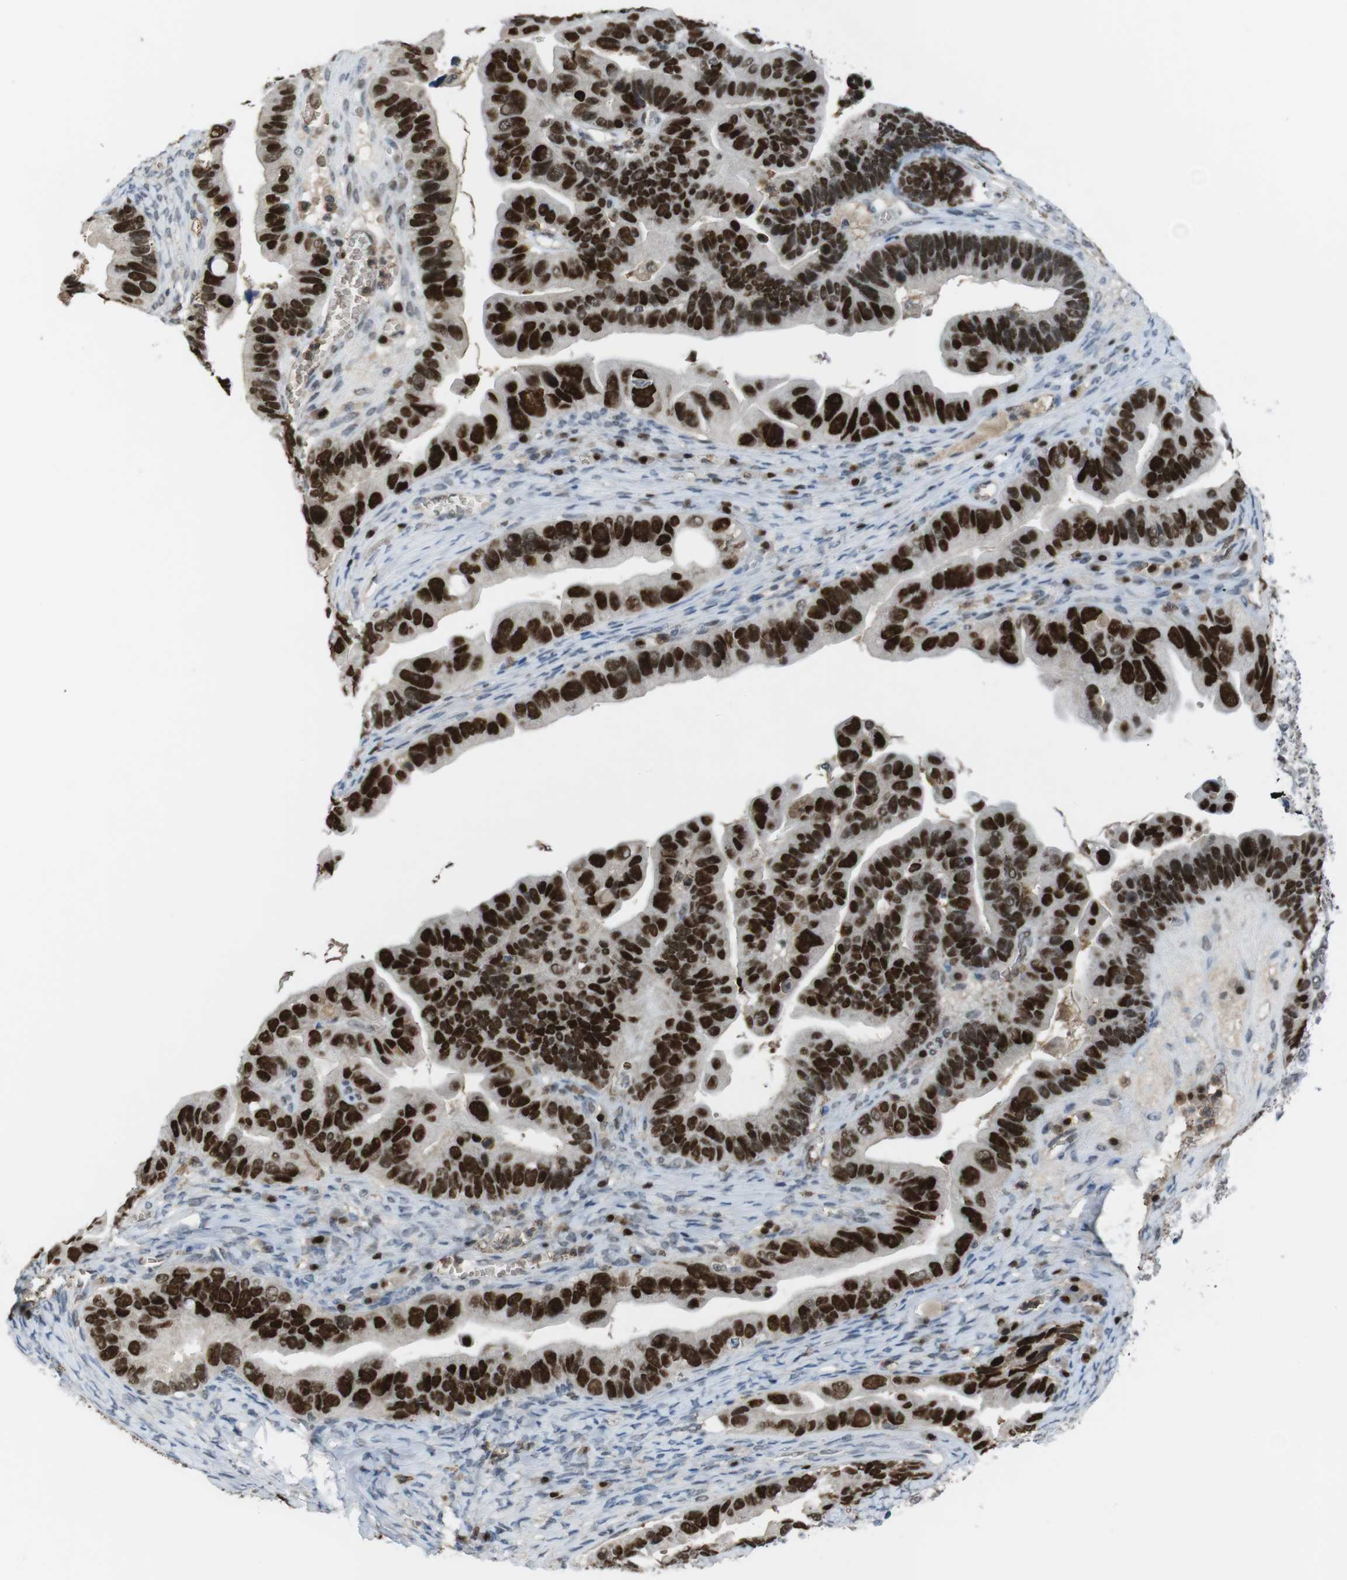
{"staining": {"intensity": "strong", "quantity": ">75%", "location": "nuclear"}, "tissue": "ovarian cancer", "cell_type": "Tumor cells", "image_type": "cancer", "snomed": [{"axis": "morphology", "description": "Cystadenocarcinoma, serous, NOS"}, {"axis": "topography", "description": "Ovary"}], "caption": "About >75% of tumor cells in ovarian serous cystadenocarcinoma reveal strong nuclear protein positivity as visualized by brown immunohistochemical staining.", "gene": "SUB1", "patient": {"sex": "female", "age": 56}}